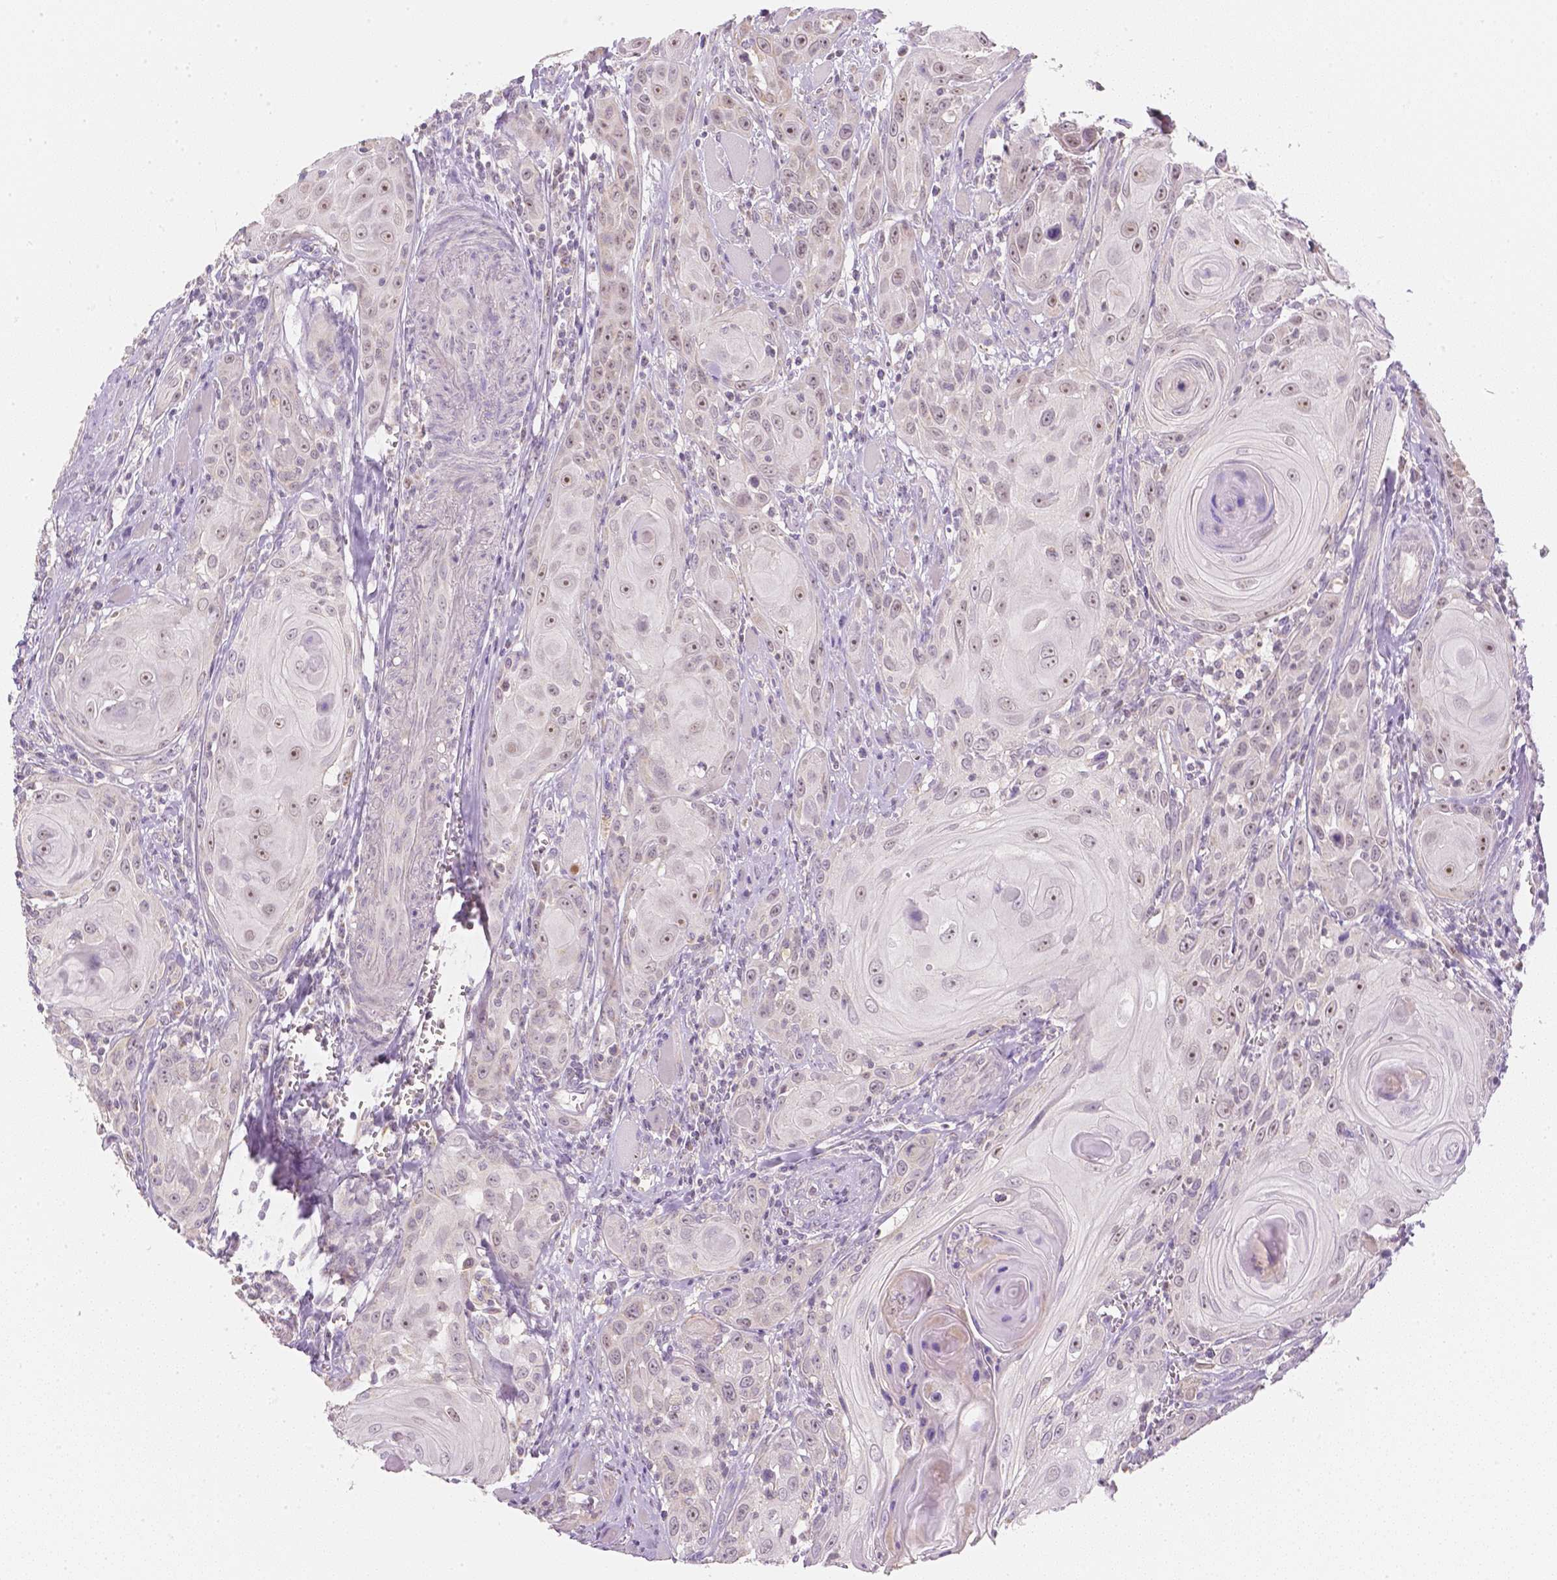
{"staining": {"intensity": "moderate", "quantity": ">75%", "location": "nuclear"}, "tissue": "head and neck cancer", "cell_type": "Tumor cells", "image_type": "cancer", "snomed": [{"axis": "morphology", "description": "Squamous cell carcinoma, NOS"}, {"axis": "topography", "description": "Head-Neck"}], "caption": "A high-resolution histopathology image shows immunohistochemistry staining of head and neck cancer, which demonstrates moderate nuclear staining in approximately >75% of tumor cells.", "gene": "NVL", "patient": {"sex": "female", "age": 80}}